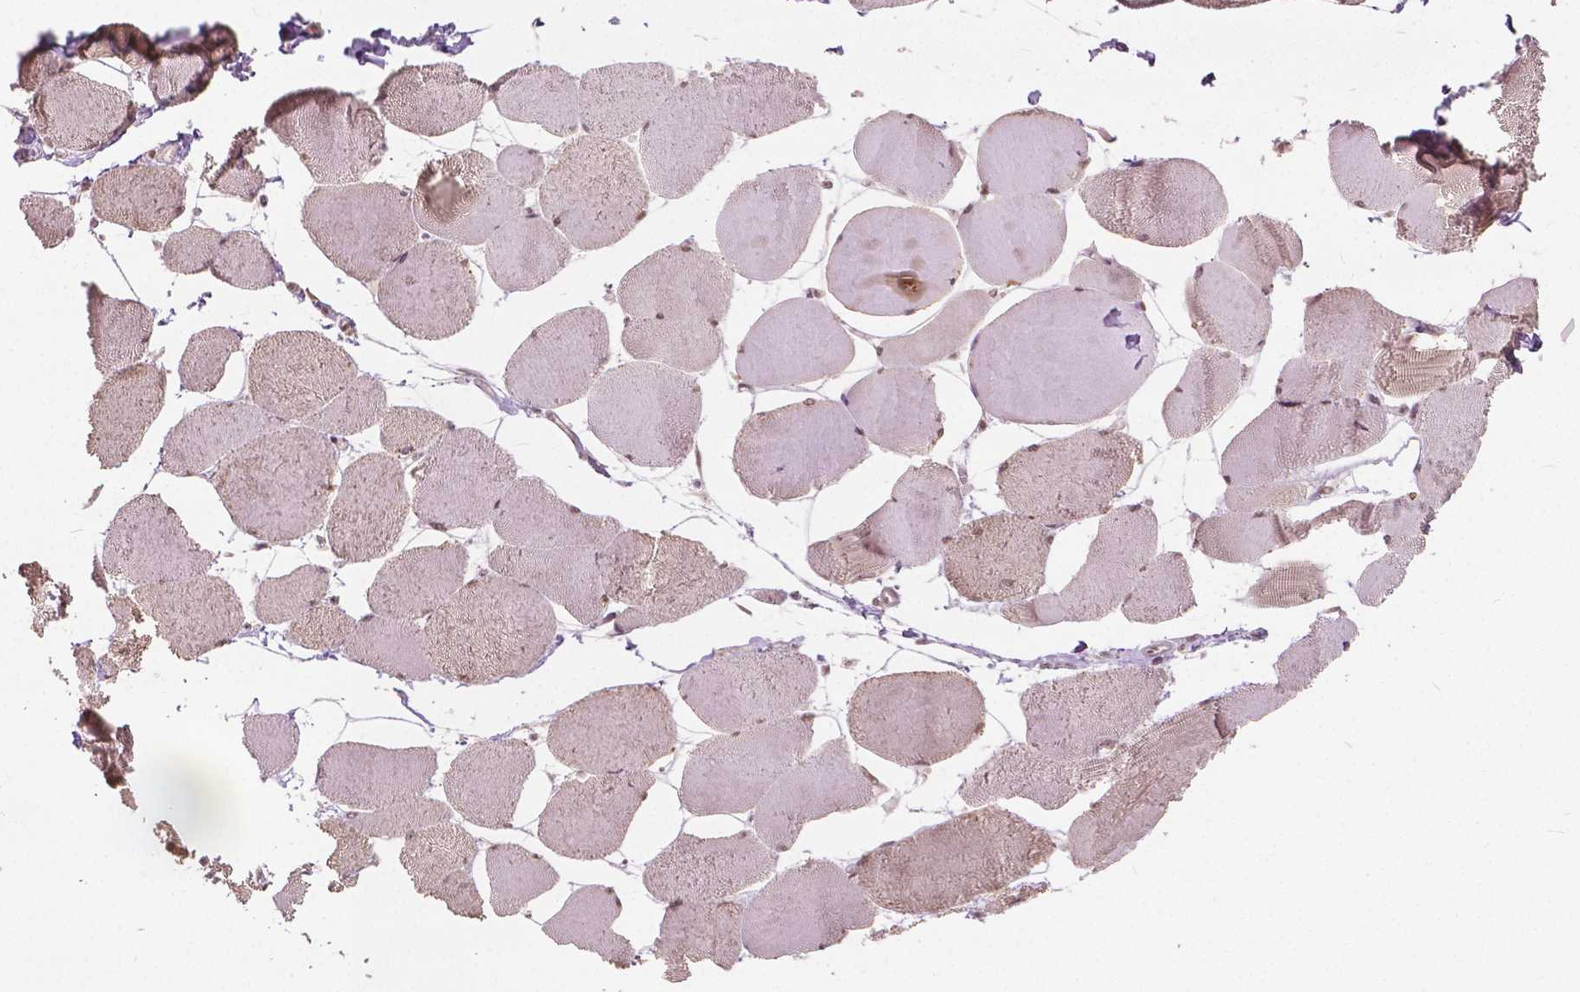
{"staining": {"intensity": "weak", "quantity": ">75%", "location": "nuclear"}, "tissue": "skeletal muscle", "cell_type": "Myocytes", "image_type": "normal", "snomed": [{"axis": "morphology", "description": "Normal tissue, NOS"}, {"axis": "topography", "description": "Skeletal muscle"}], "caption": "A brown stain shows weak nuclear positivity of a protein in myocytes of unremarkable skeletal muscle.", "gene": "HOXA10", "patient": {"sex": "female", "age": 75}}